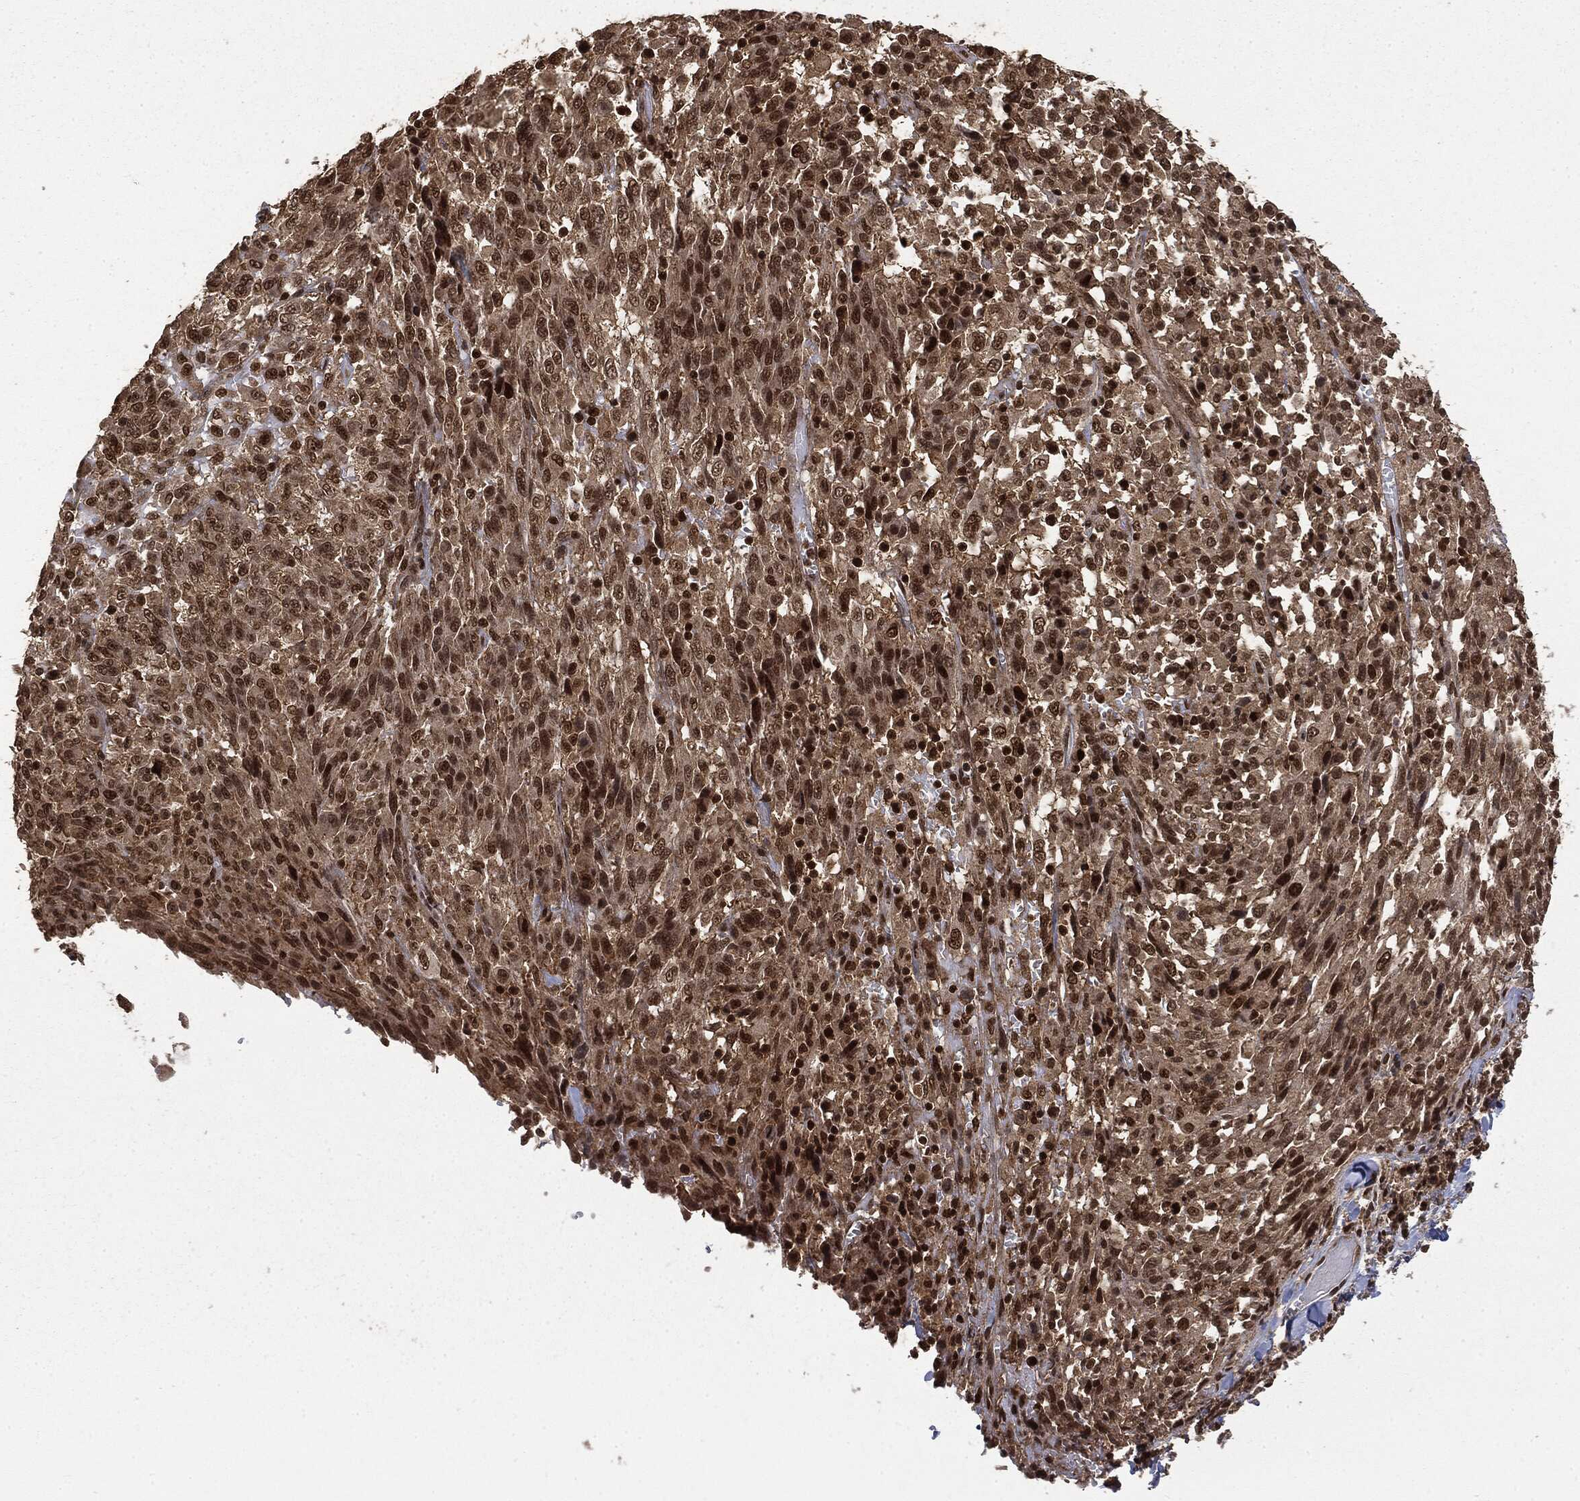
{"staining": {"intensity": "strong", "quantity": ">75%", "location": "nuclear"}, "tissue": "melanoma", "cell_type": "Tumor cells", "image_type": "cancer", "snomed": [{"axis": "morphology", "description": "Malignant melanoma, NOS"}, {"axis": "topography", "description": "Skin"}], "caption": "Malignant melanoma stained for a protein displays strong nuclear positivity in tumor cells.", "gene": "CTDP1", "patient": {"sex": "female", "age": 91}}